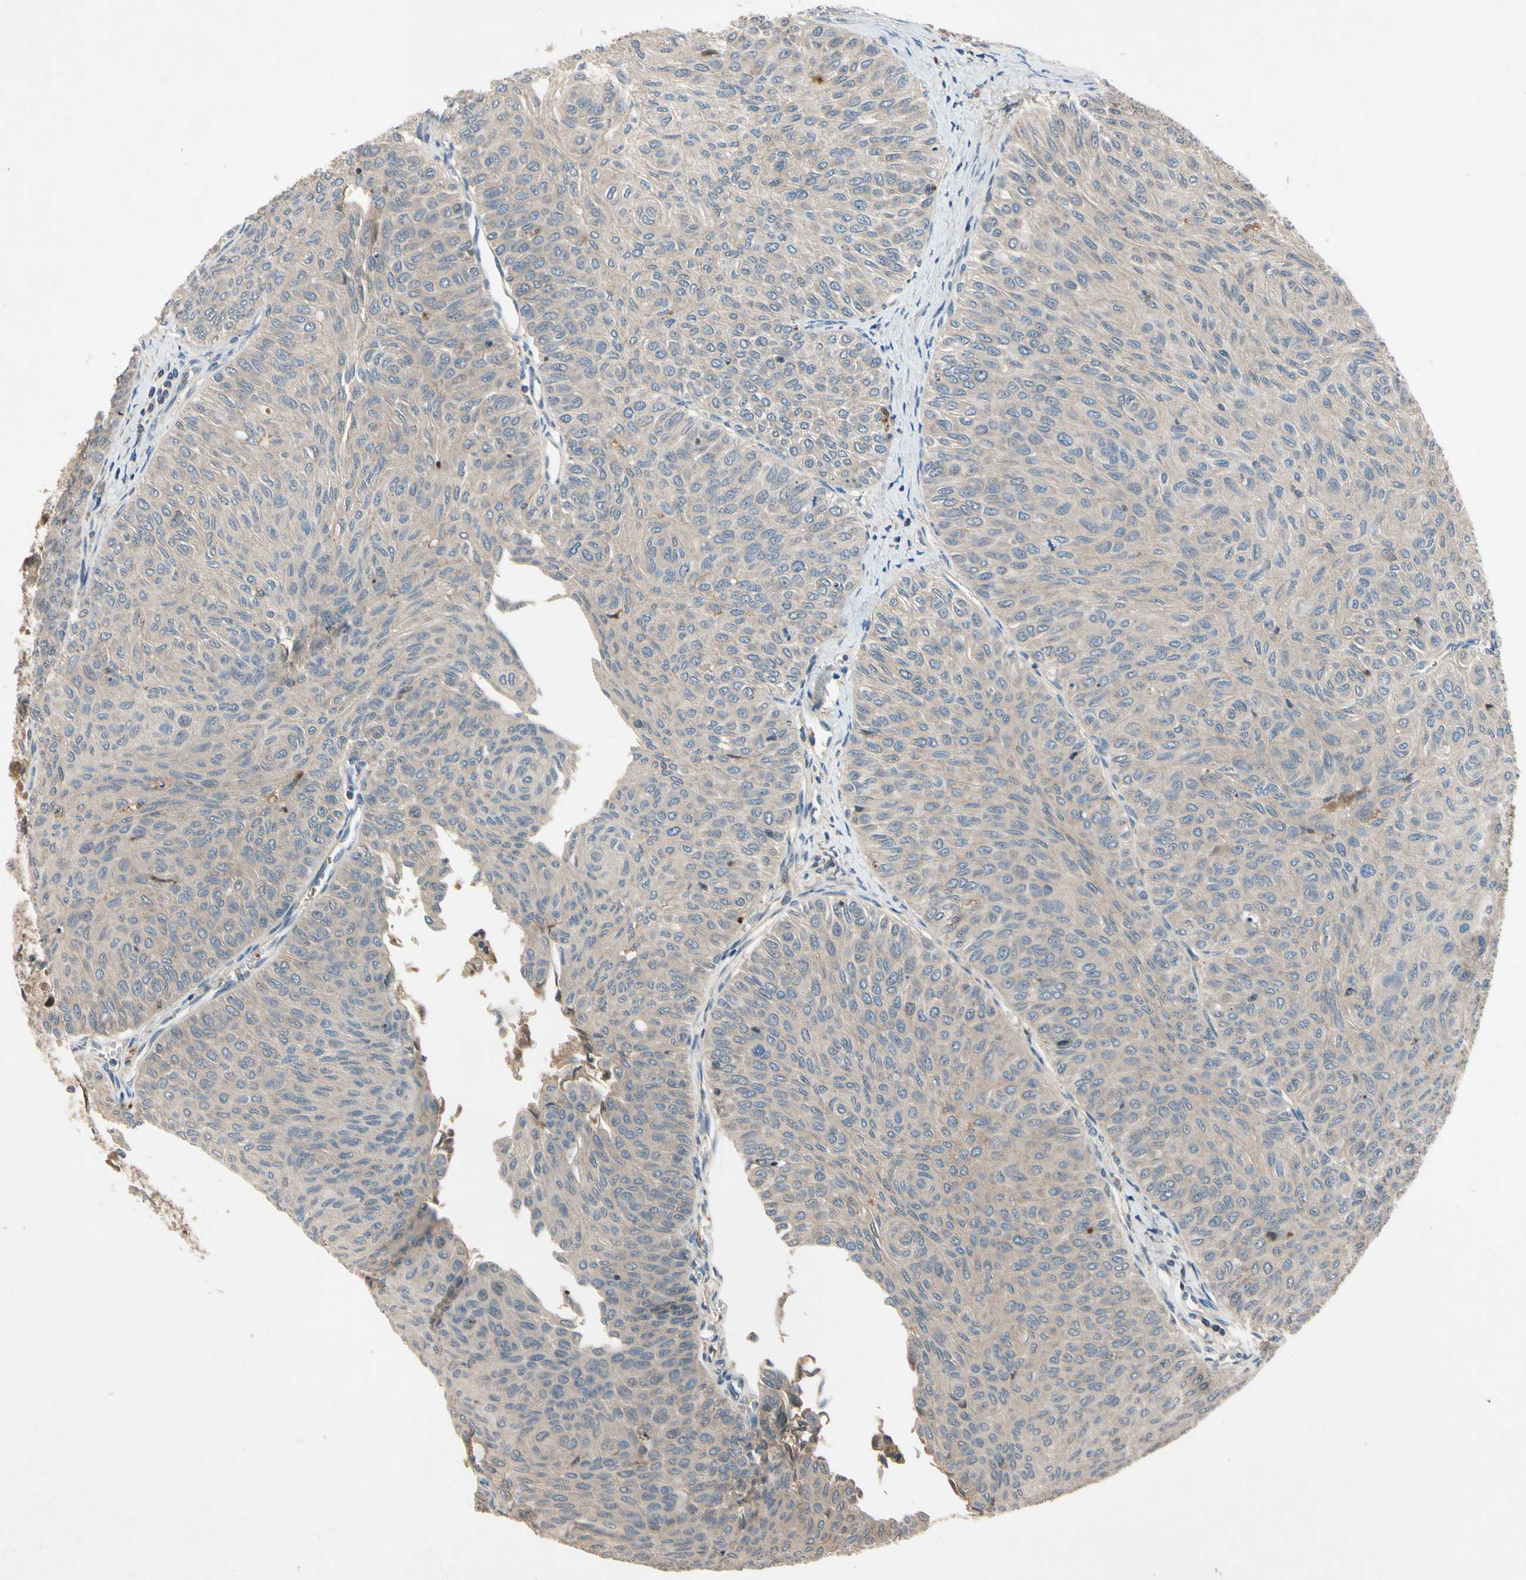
{"staining": {"intensity": "weak", "quantity": "25%-75%", "location": "cytoplasmic/membranous"}, "tissue": "urothelial cancer", "cell_type": "Tumor cells", "image_type": "cancer", "snomed": [{"axis": "morphology", "description": "Urothelial carcinoma, Low grade"}, {"axis": "topography", "description": "Urinary bladder"}], "caption": "Weak cytoplasmic/membranous protein staining is appreciated in approximately 25%-75% of tumor cells in urothelial cancer. (IHC, brightfield microscopy, high magnification).", "gene": "IL1RL1", "patient": {"sex": "male", "age": 78}}